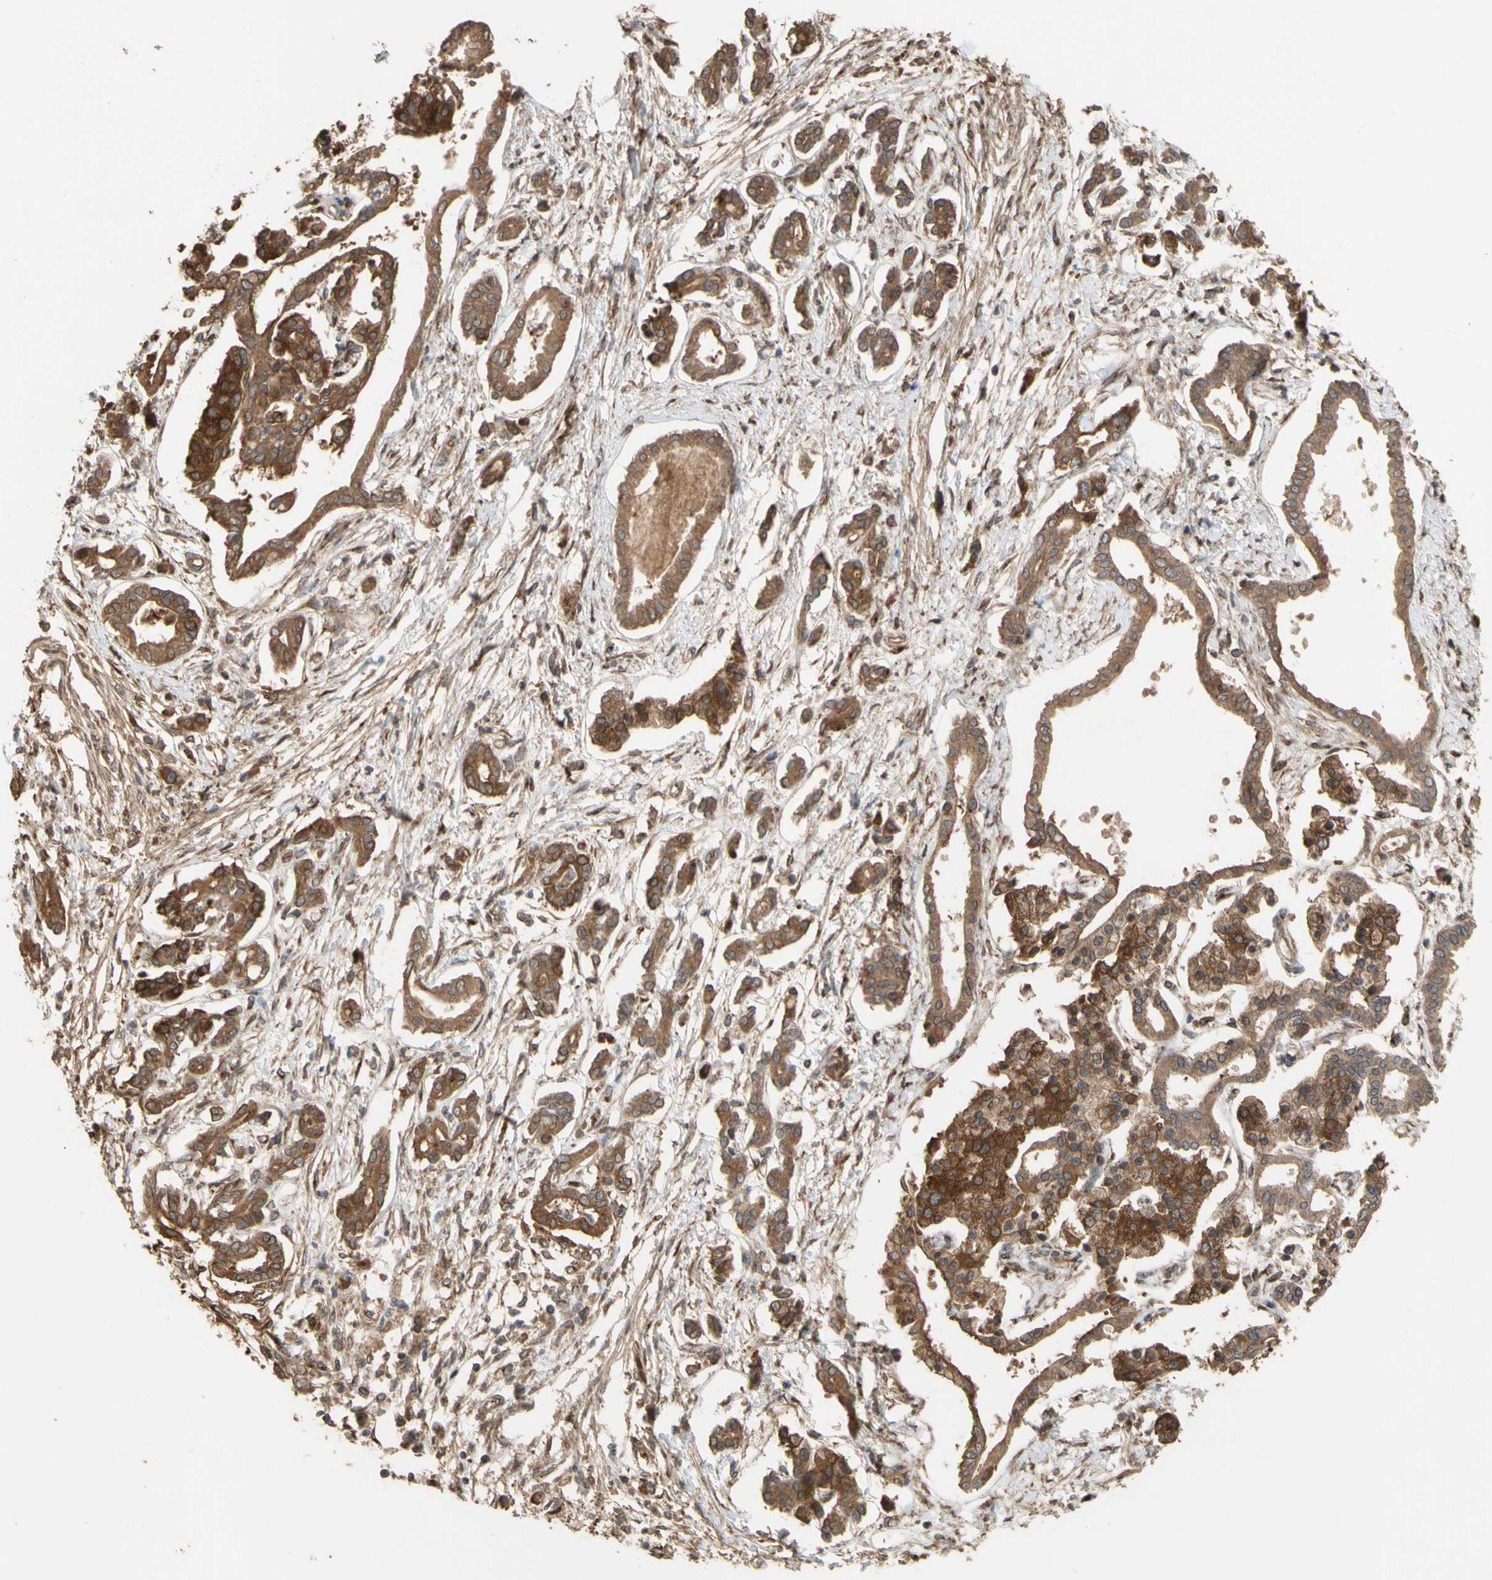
{"staining": {"intensity": "moderate", "quantity": ">75%", "location": "cytoplasmic/membranous"}, "tissue": "pancreatic cancer", "cell_type": "Tumor cells", "image_type": "cancer", "snomed": [{"axis": "morphology", "description": "Adenocarcinoma, NOS"}, {"axis": "topography", "description": "Pancreas"}], "caption": "Immunohistochemical staining of human adenocarcinoma (pancreatic) exhibits medium levels of moderate cytoplasmic/membranous protein expression in about >75% of tumor cells. The staining was performed using DAB (3,3'-diaminobenzidine) to visualize the protein expression in brown, while the nuclei were stained in blue with hematoxylin (Magnification: 20x).", "gene": "NECTIN3", "patient": {"sex": "male", "age": 56}}